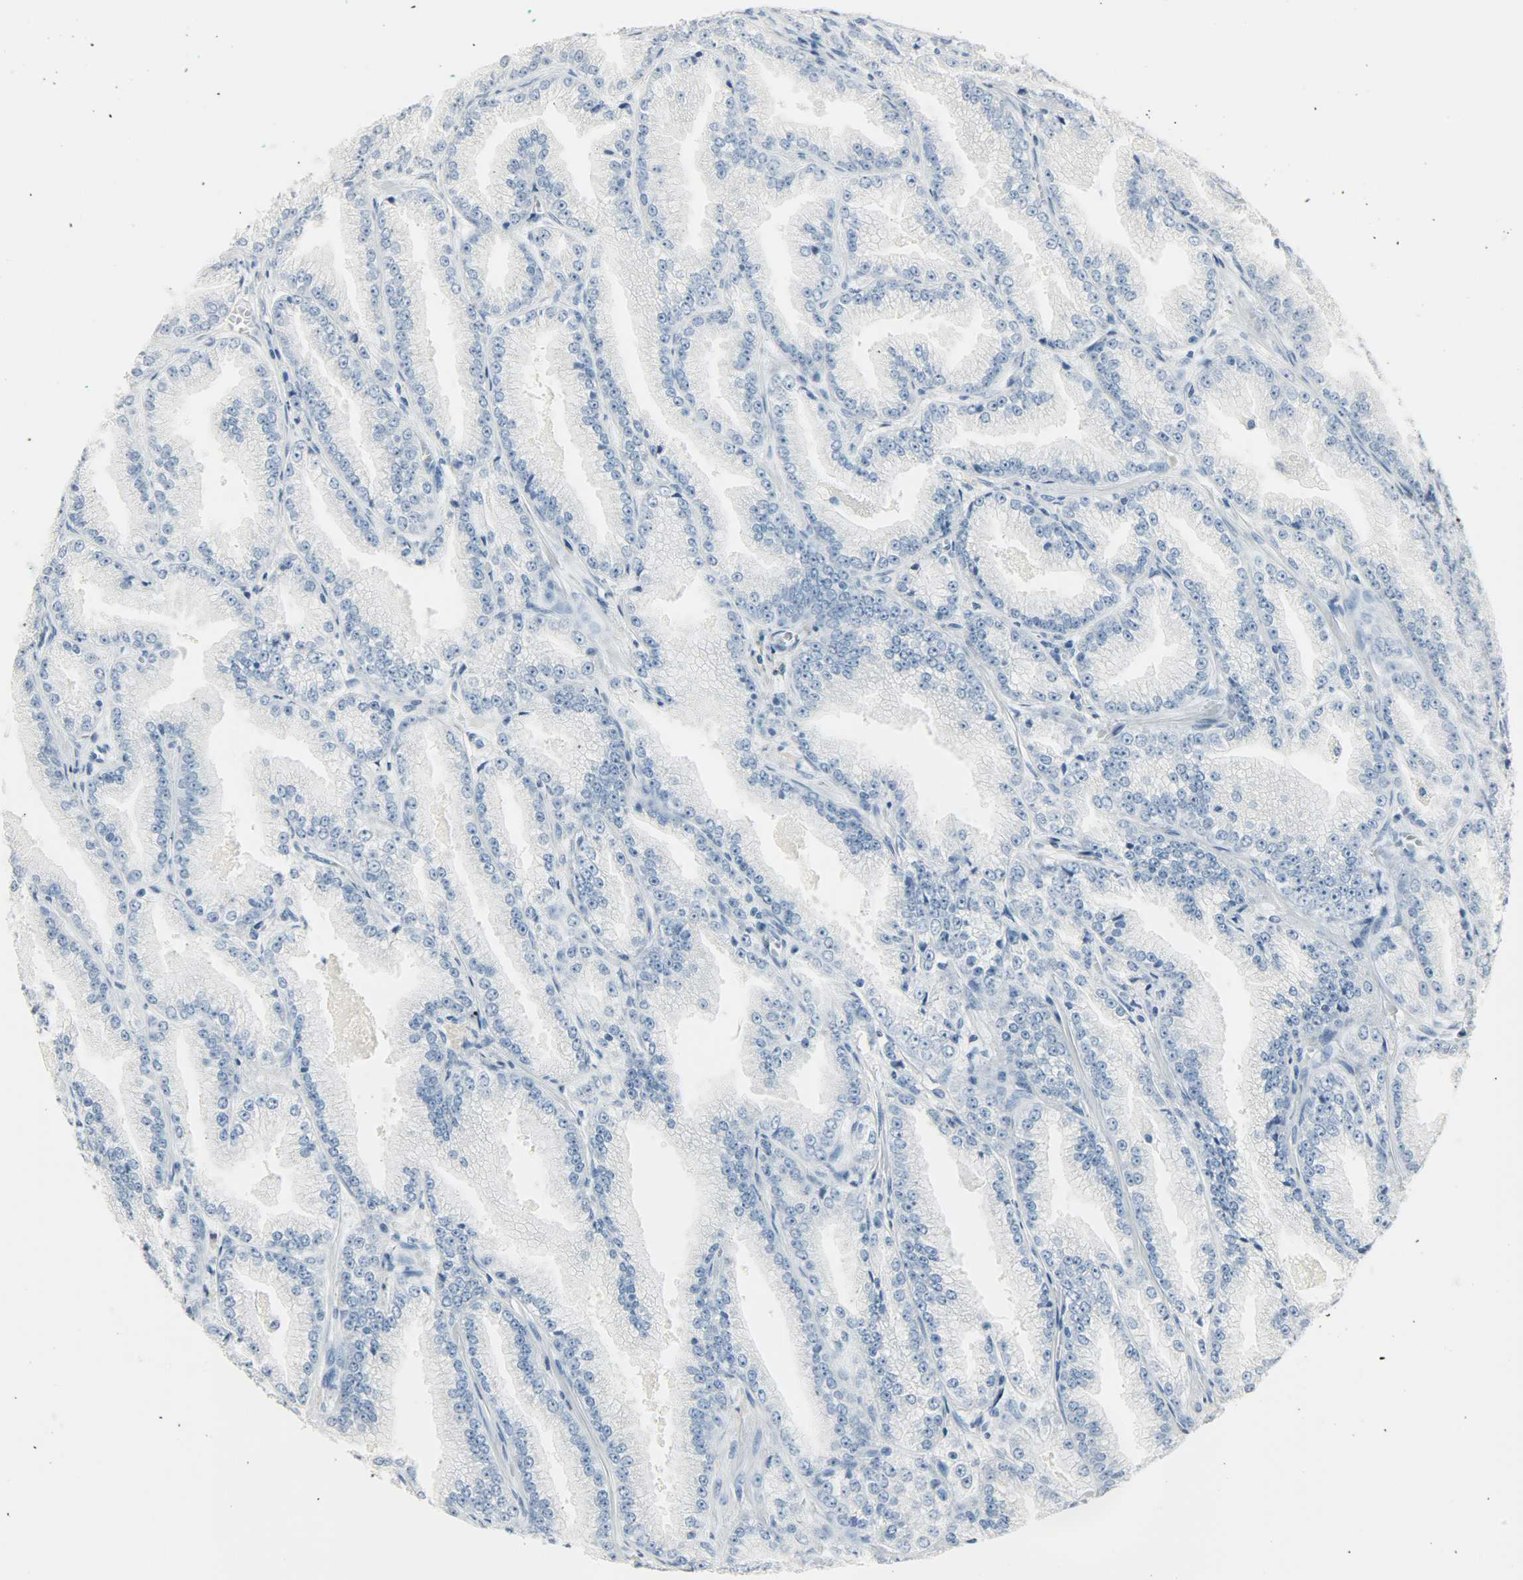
{"staining": {"intensity": "negative", "quantity": "none", "location": "none"}, "tissue": "prostate cancer", "cell_type": "Tumor cells", "image_type": "cancer", "snomed": [{"axis": "morphology", "description": "Adenocarcinoma, High grade"}, {"axis": "topography", "description": "Prostate"}], "caption": "Tumor cells show no significant expression in prostate cancer. The staining was performed using DAB to visualize the protein expression in brown, while the nuclei were stained in blue with hematoxylin (Magnification: 20x).", "gene": "PTPN6", "patient": {"sex": "male", "age": 61}}